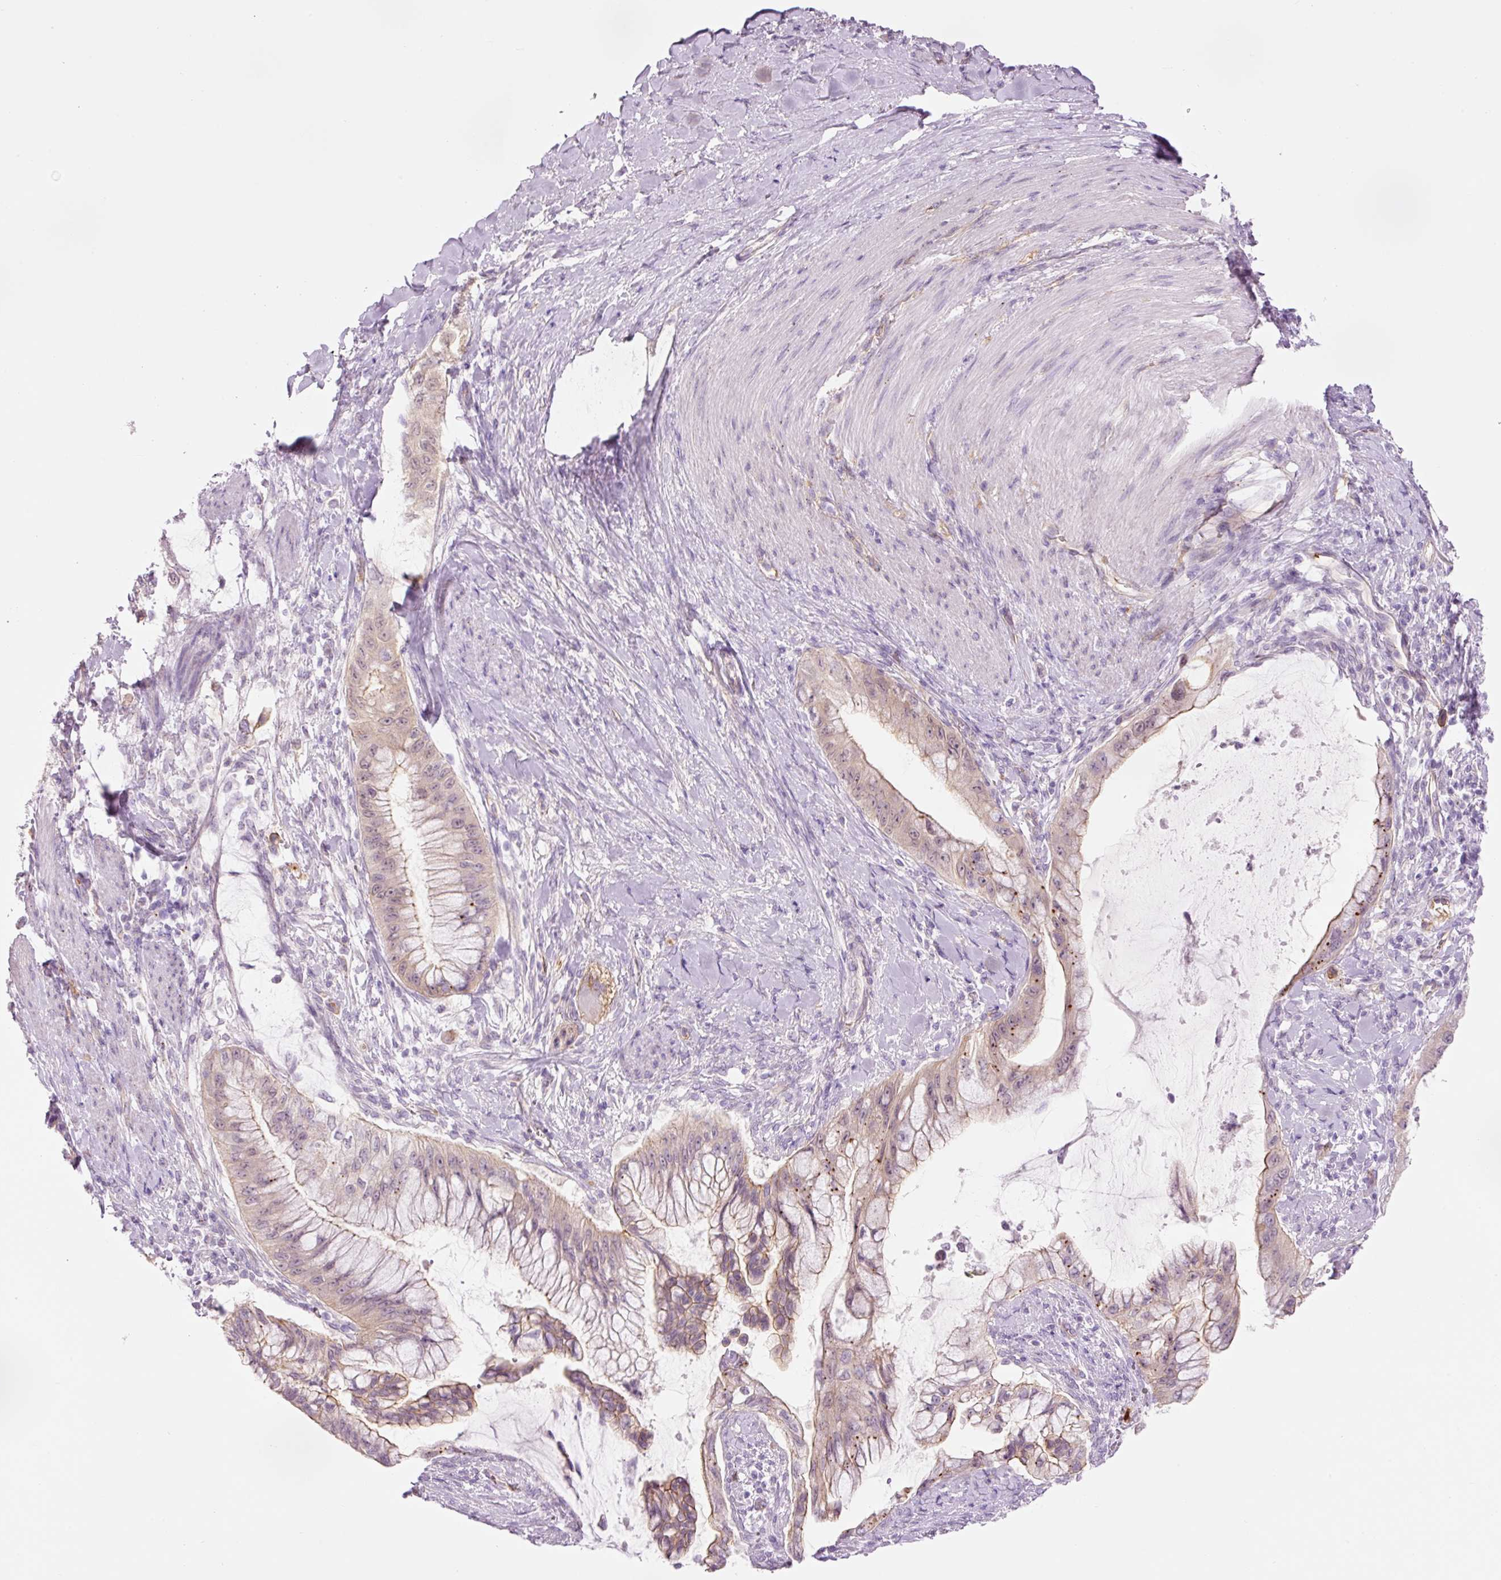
{"staining": {"intensity": "weak", "quantity": ">75%", "location": "cytoplasmic/membranous"}, "tissue": "pancreatic cancer", "cell_type": "Tumor cells", "image_type": "cancer", "snomed": [{"axis": "morphology", "description": "Adenocarcinoma, NOS"}, {"axis": "topography", "description": "Pancreas"}], "caption": "Protein staining demonstrates weak cytoplasmic/membranous staining in approximately >75% of tumor cells in adenocarcinoma (pancreatic).", "gene": "HSPA4L", "patient": {"sex": "male", "age": 48}}